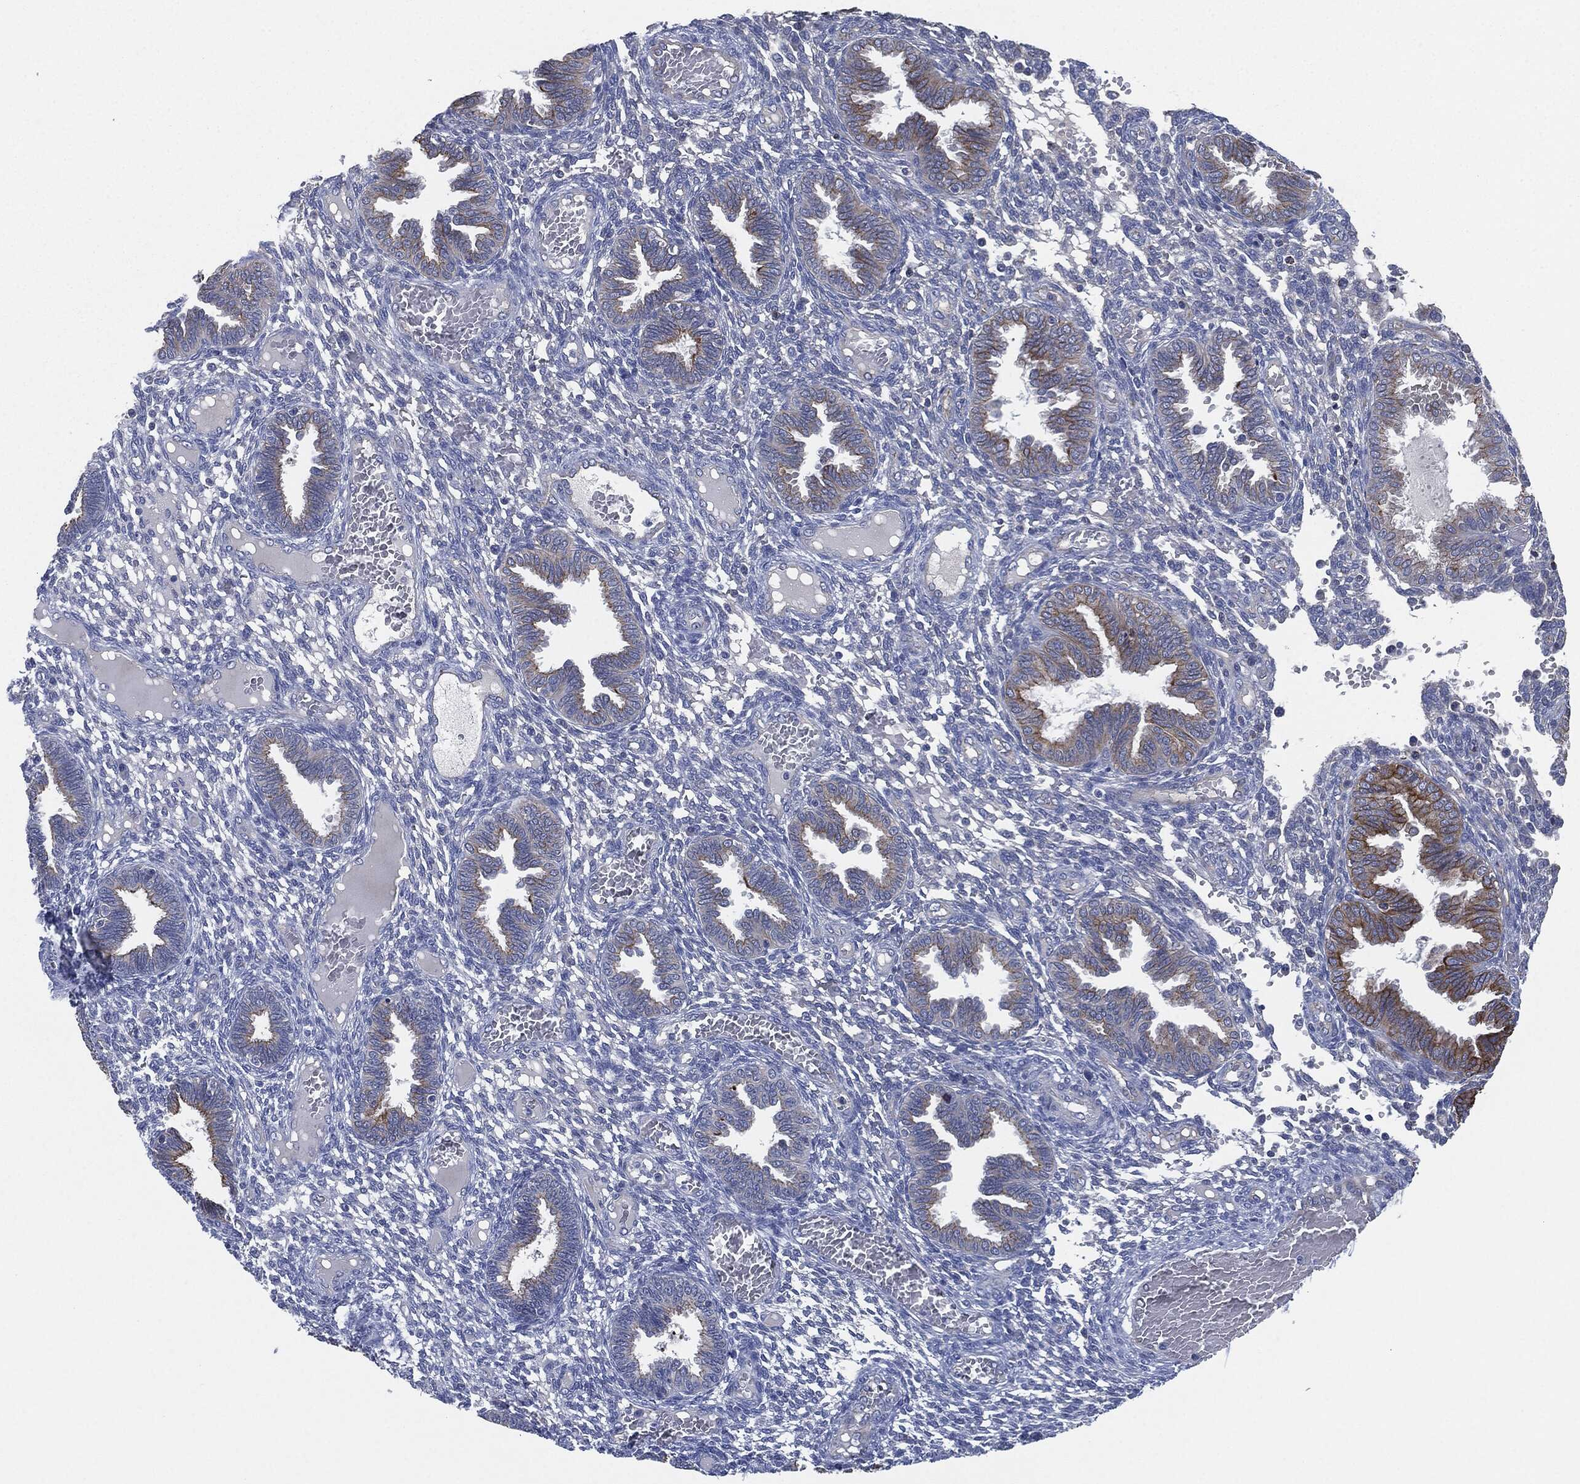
{"staining": {"intensity": "negative", "quantity": "none", "location": "none"}, "tissue": "endometrium", "cell_type": "Cells in endometrial stroma", "image_type": "normal", "snomed": [{"axis": "morphology", "description": "Normal tissue, NOS"}, {"axis": "topography", "description": "Endometrium"}], "caption": "Immunohistochemistry image of normal endometrium stained for a protein (brown), which reveals no staining in cells in endometrial stroma. (DAB immunohistochemistry (IHC), high magnification).", "gene": "SHROOM2", "patient": {"sex": "female", "age": 42}}